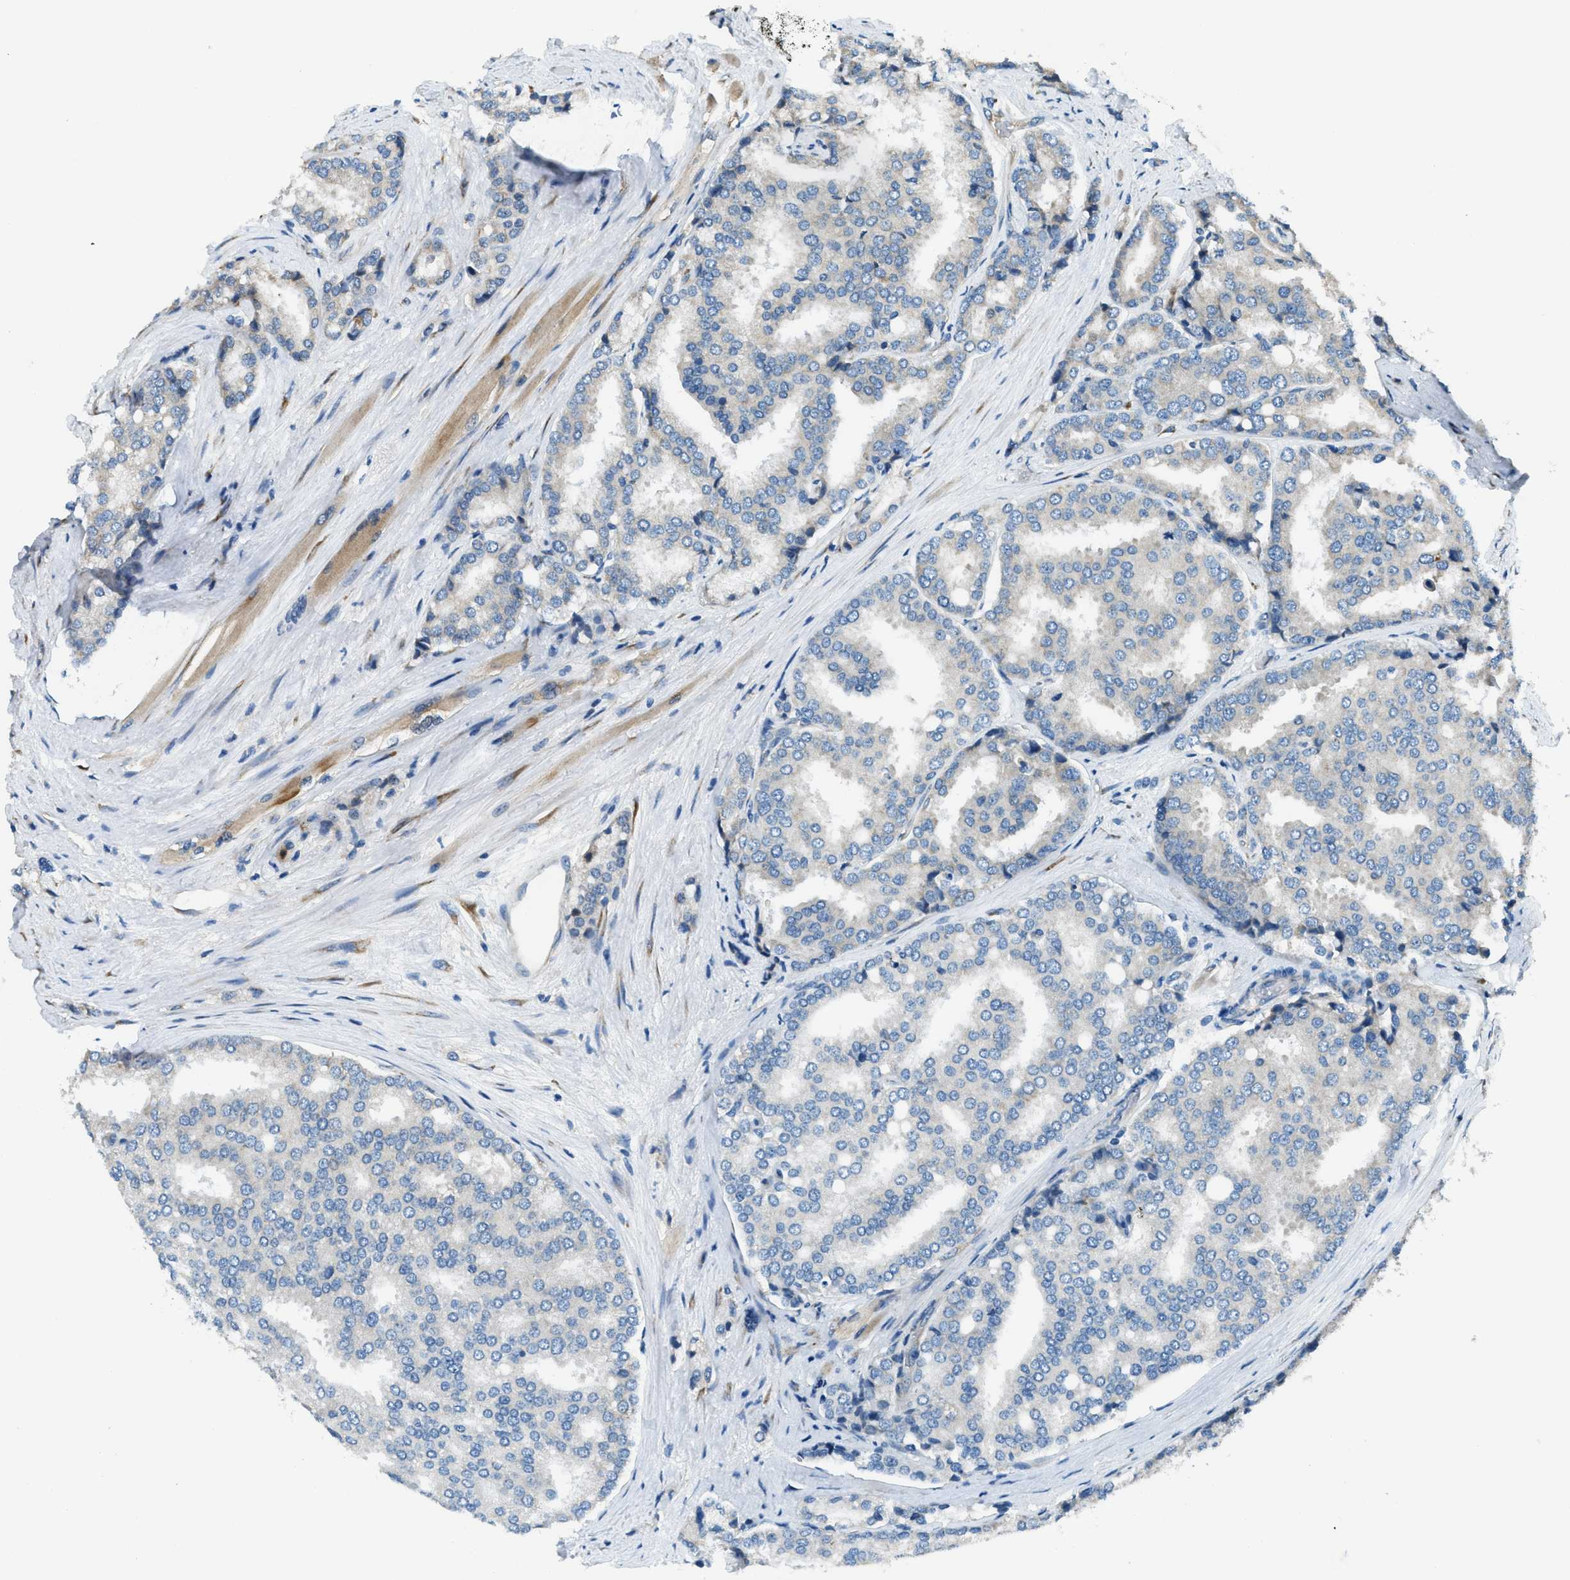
{"staining": {"intensity": "negative", "quantity": "none", "location": "none"}, "tissue": "prostate cancer", "cell_type": "Tumor cells", "image_type": "cancer", "snomed": [{"axis": "morphology", "description": "Adenocarcinoma, High grade"}, {"axis": "topography", "description": "Prostate"}], "caption": "IHC micrograph of prostate cancer (adenocarcinoma (high-grade)) stained for a protein (brown), which displays no positivity in tumor cells.", "gene": "GIMAP8", "patient": {"sex": "male", "age": 50}}